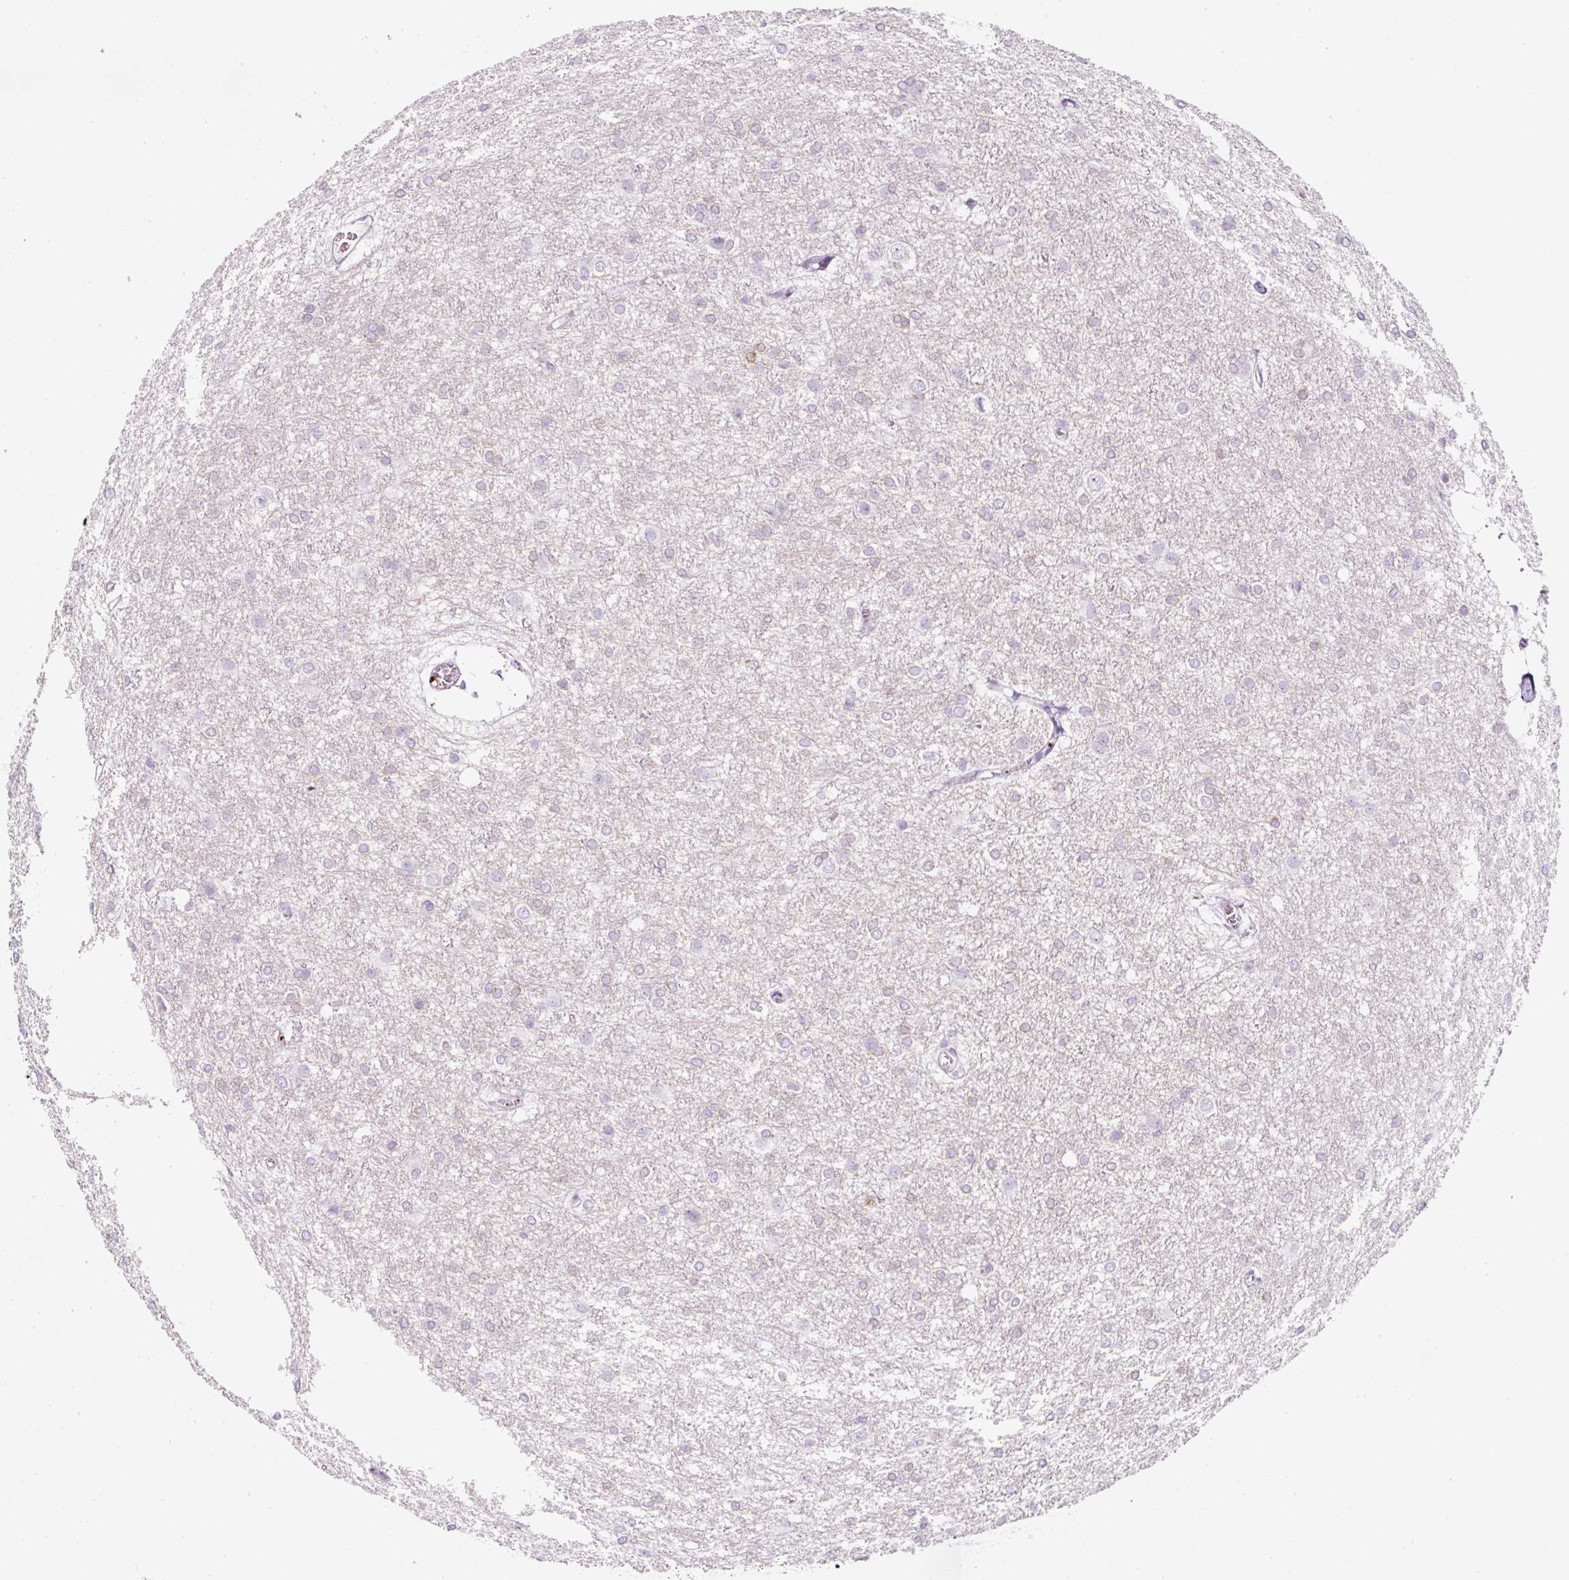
{"staining": {"intensity": "negative", "quantity": "none", "location": "none"}, "tissue": "glioma", "cell_type": "Tumor cells", "image_type": "cancer", "snomed": [{"axis": "morphology", "description": "Glioma, malignant, High grade"}, {"axis": "topography", "description": "Brain"}], "caption": "IHC image of neoplastic tissue: human glioma stained with DAB demonstrates no significant protein positivity in tumor cells. (DAB immunohistochemistry with hematoxylin counter stain).", "gene": "PF4V1", "patient": {"sex": "female", "age": 50}}